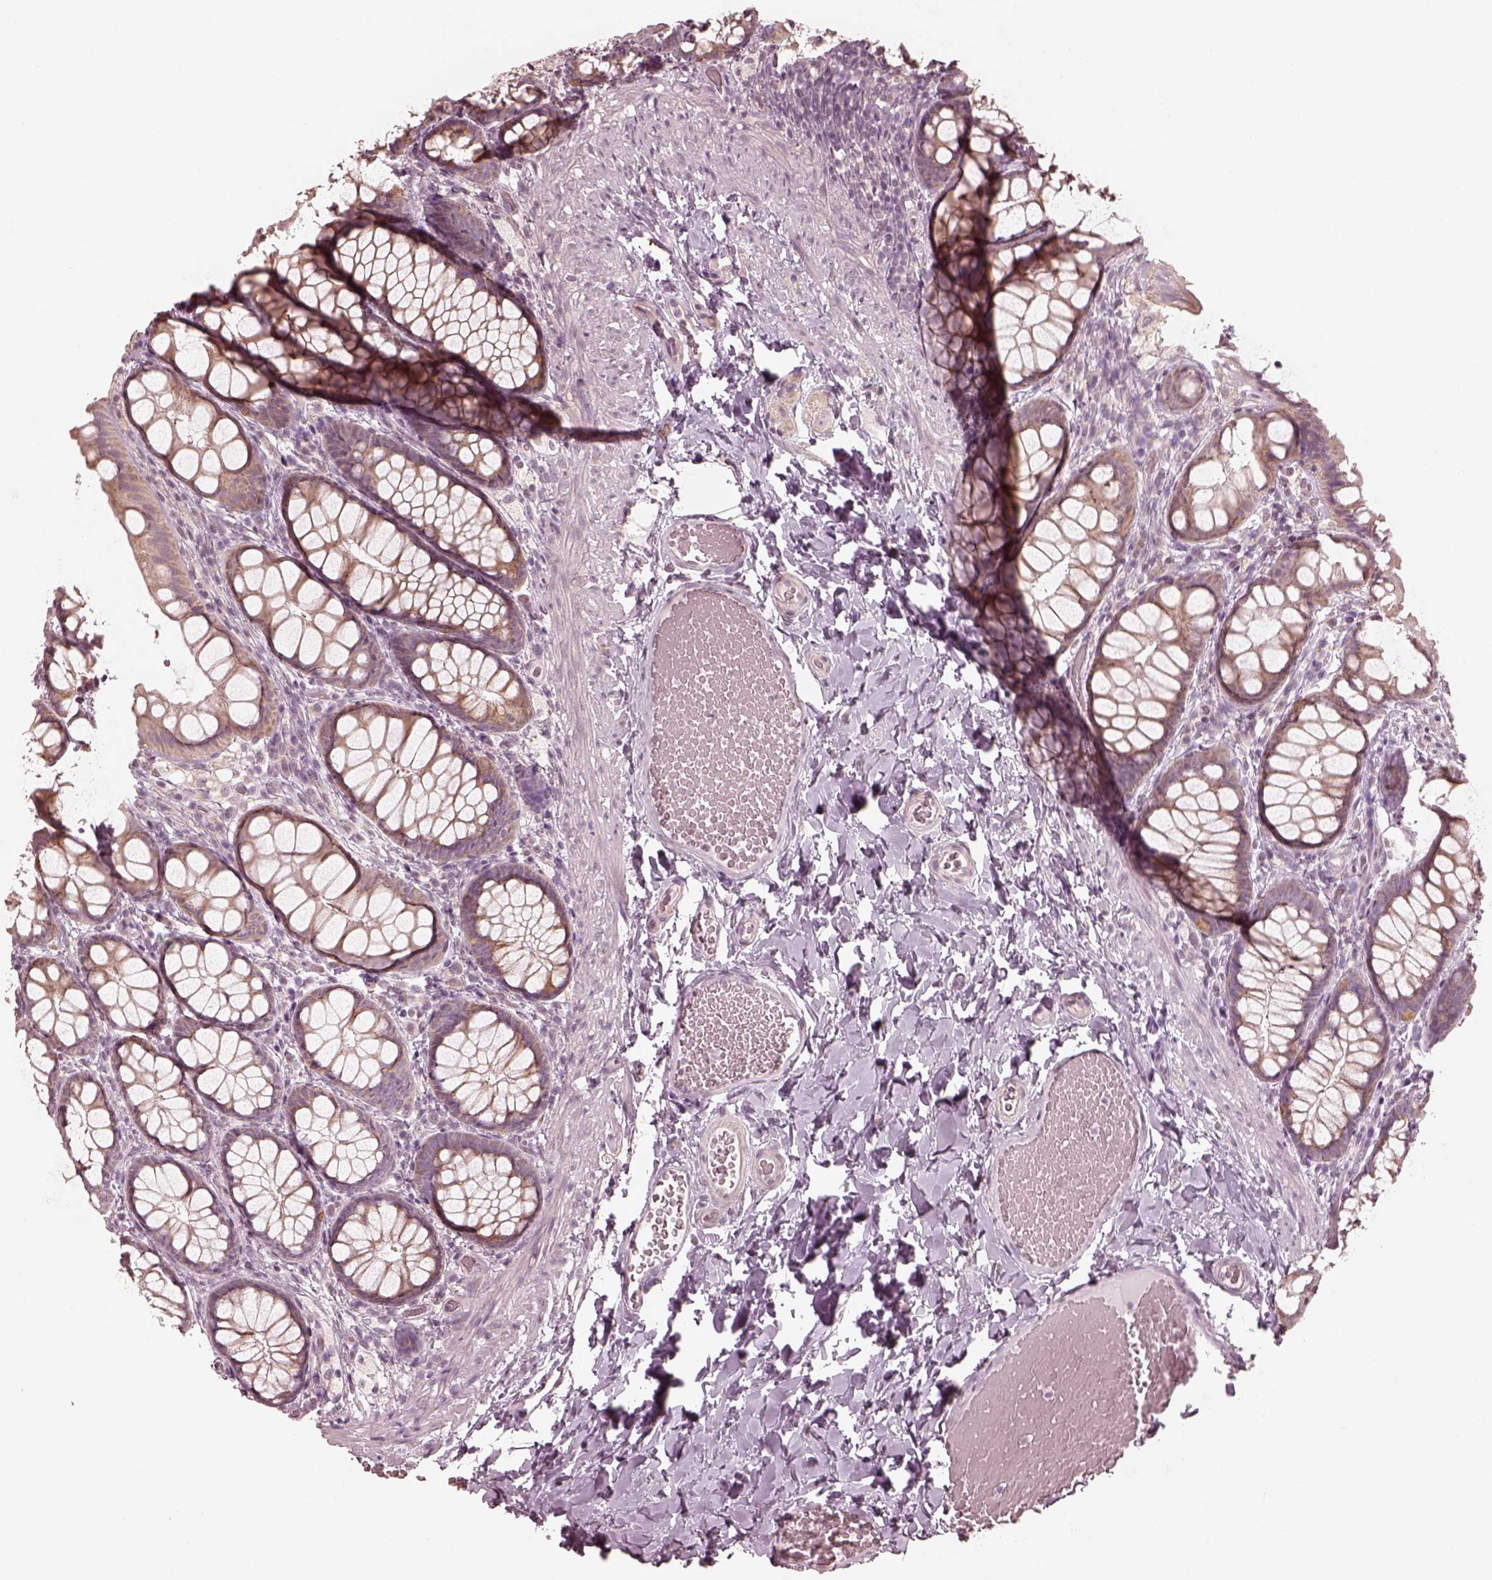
{"staining": {"intensity": "negative", "quantity": "none", "location": "none"}, "tissue": "colon", "cell_type": "Endothelial cells", "image_type": "normal", "snomed": [{"axis": "morphology", "description": "Normal tissue, NOS"}, {"axis": "topography", "description": "Colon"}], "caption": "A micrograph of colon stained for a protein exhibits no brown staining in endothelial cells. Brightfield microscopy of IHC stained with DAB (3,3'-diaminobenzidine) (brown) and hematoxylin (blue), captured at high magnification.", "gene": "IQCB1", "patient": {"sex": "male", "age": 47}}